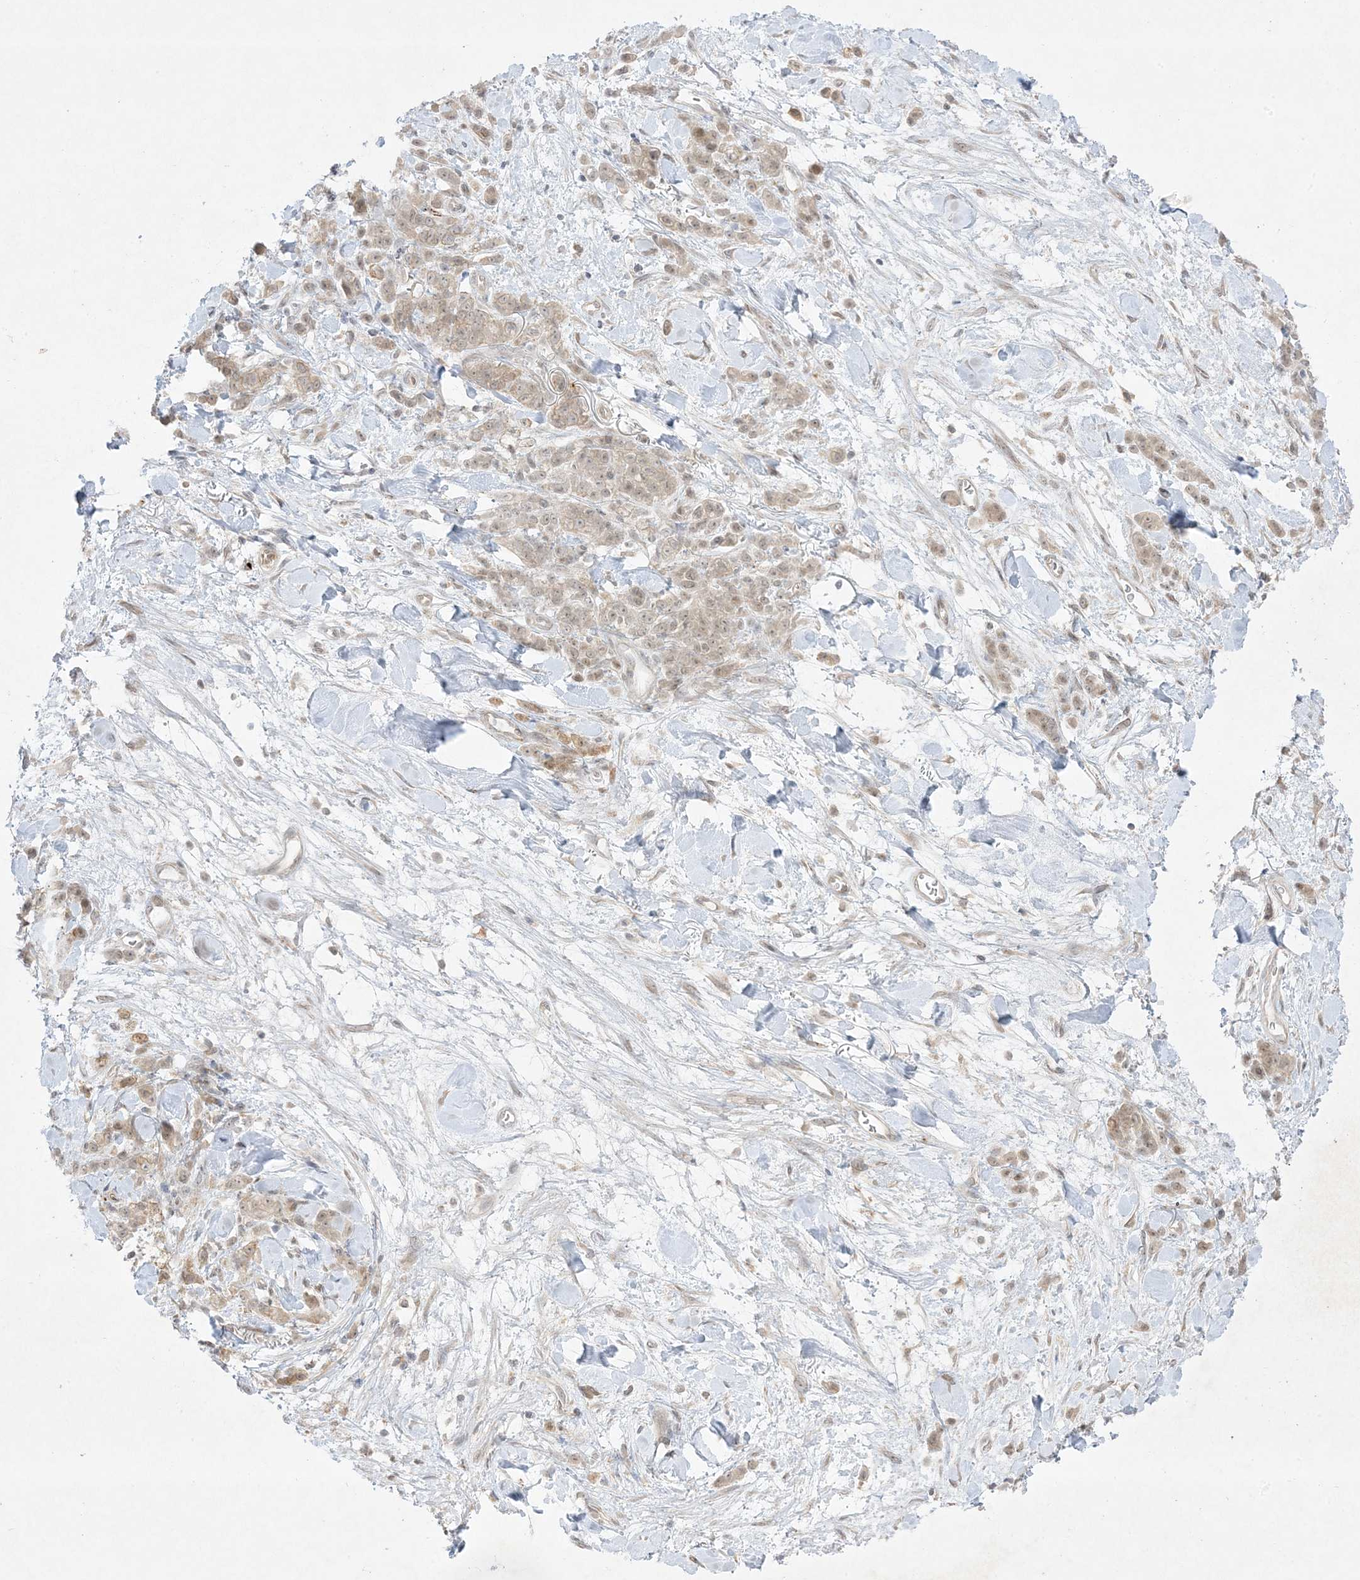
{"staining": {"intensity": "weak", "quantity": ">75%", "location": "cytoplasmic/membranous,nuclear"}, "tissue": "stomach cancer", "cell_type": "Tumor cells", "image_type": "cancer", "snomed": [{"axis": "morphology", "description": "Normal tissue, NOS"}, {"axis": "morphology", "description": "Adenocarcinoma, NOS"}, {"axis": "topography", "description": "Stomach"}], "caption": "The immunohistochemical stain shows weak cytoplasmic/membranous and nuclear staining in tumor cells of adenocarcinoma (stomach) tissue.", "gene": "PTK6", "patient": {"sex": "male", "age": 82}}